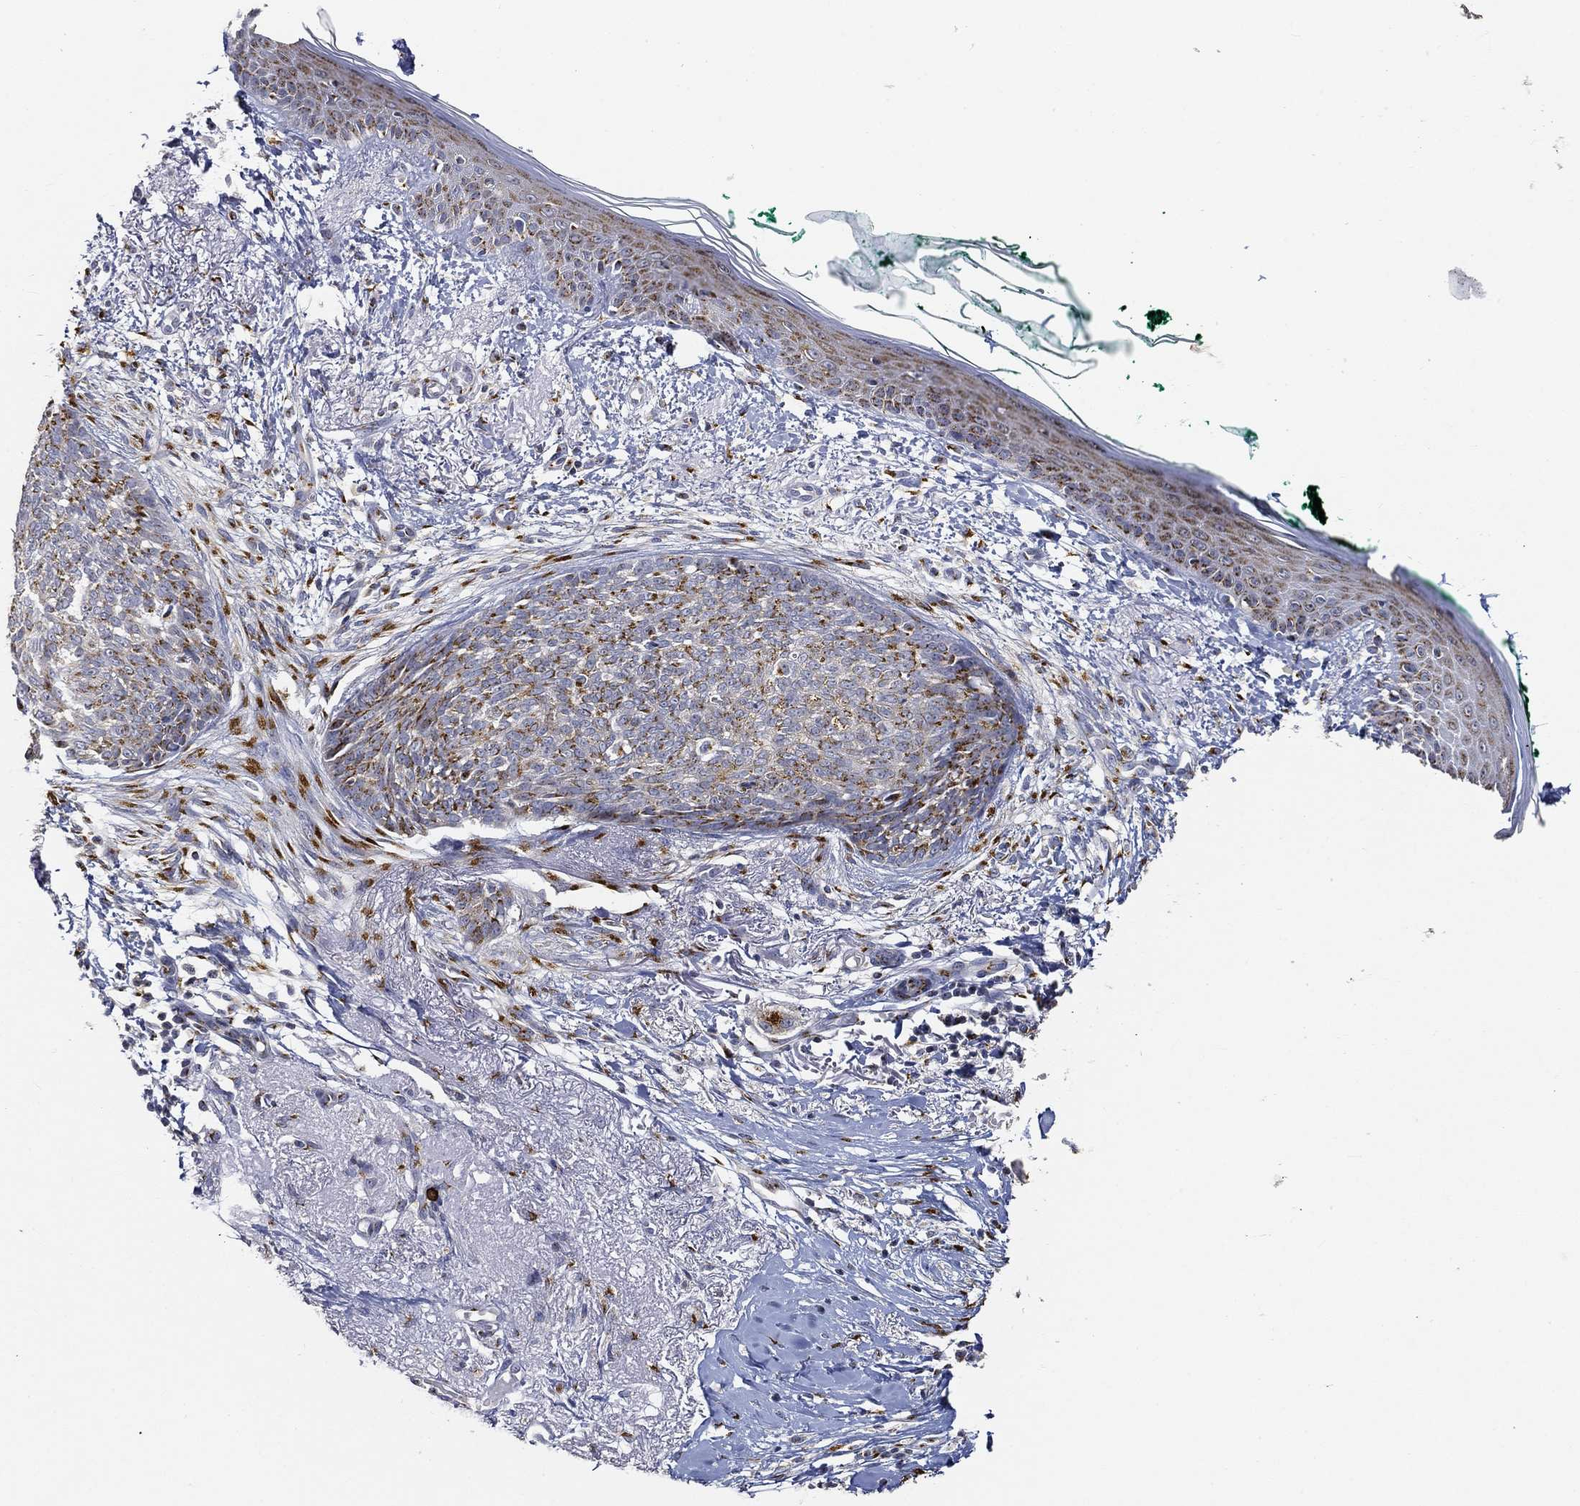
{"staining": {"intensity": "moderate", "quantity": ">75%", "location": "cytoplasmic/membranous"}, "tissue": "skin cancer", "cell_type": "Tumor cells", "image_type": "cancer", "snomed": [{"axis": "morphology", "description": "Normal tissue, NOS"}, {"axis": "morphology", "description": "Basal cell carcinoma"}, {"axis": "topography", "description": "Skin"}], "caption": "This histopathology image reveals immunohistochemistry (IHC) staining of basal cell carcinoma (skin), with medium moderate cytoplasmic/membranous positivity in approximately >75% of tumor cells.", "gene": "TICAM1", "patient": {"sex": "male", "age": 84}}